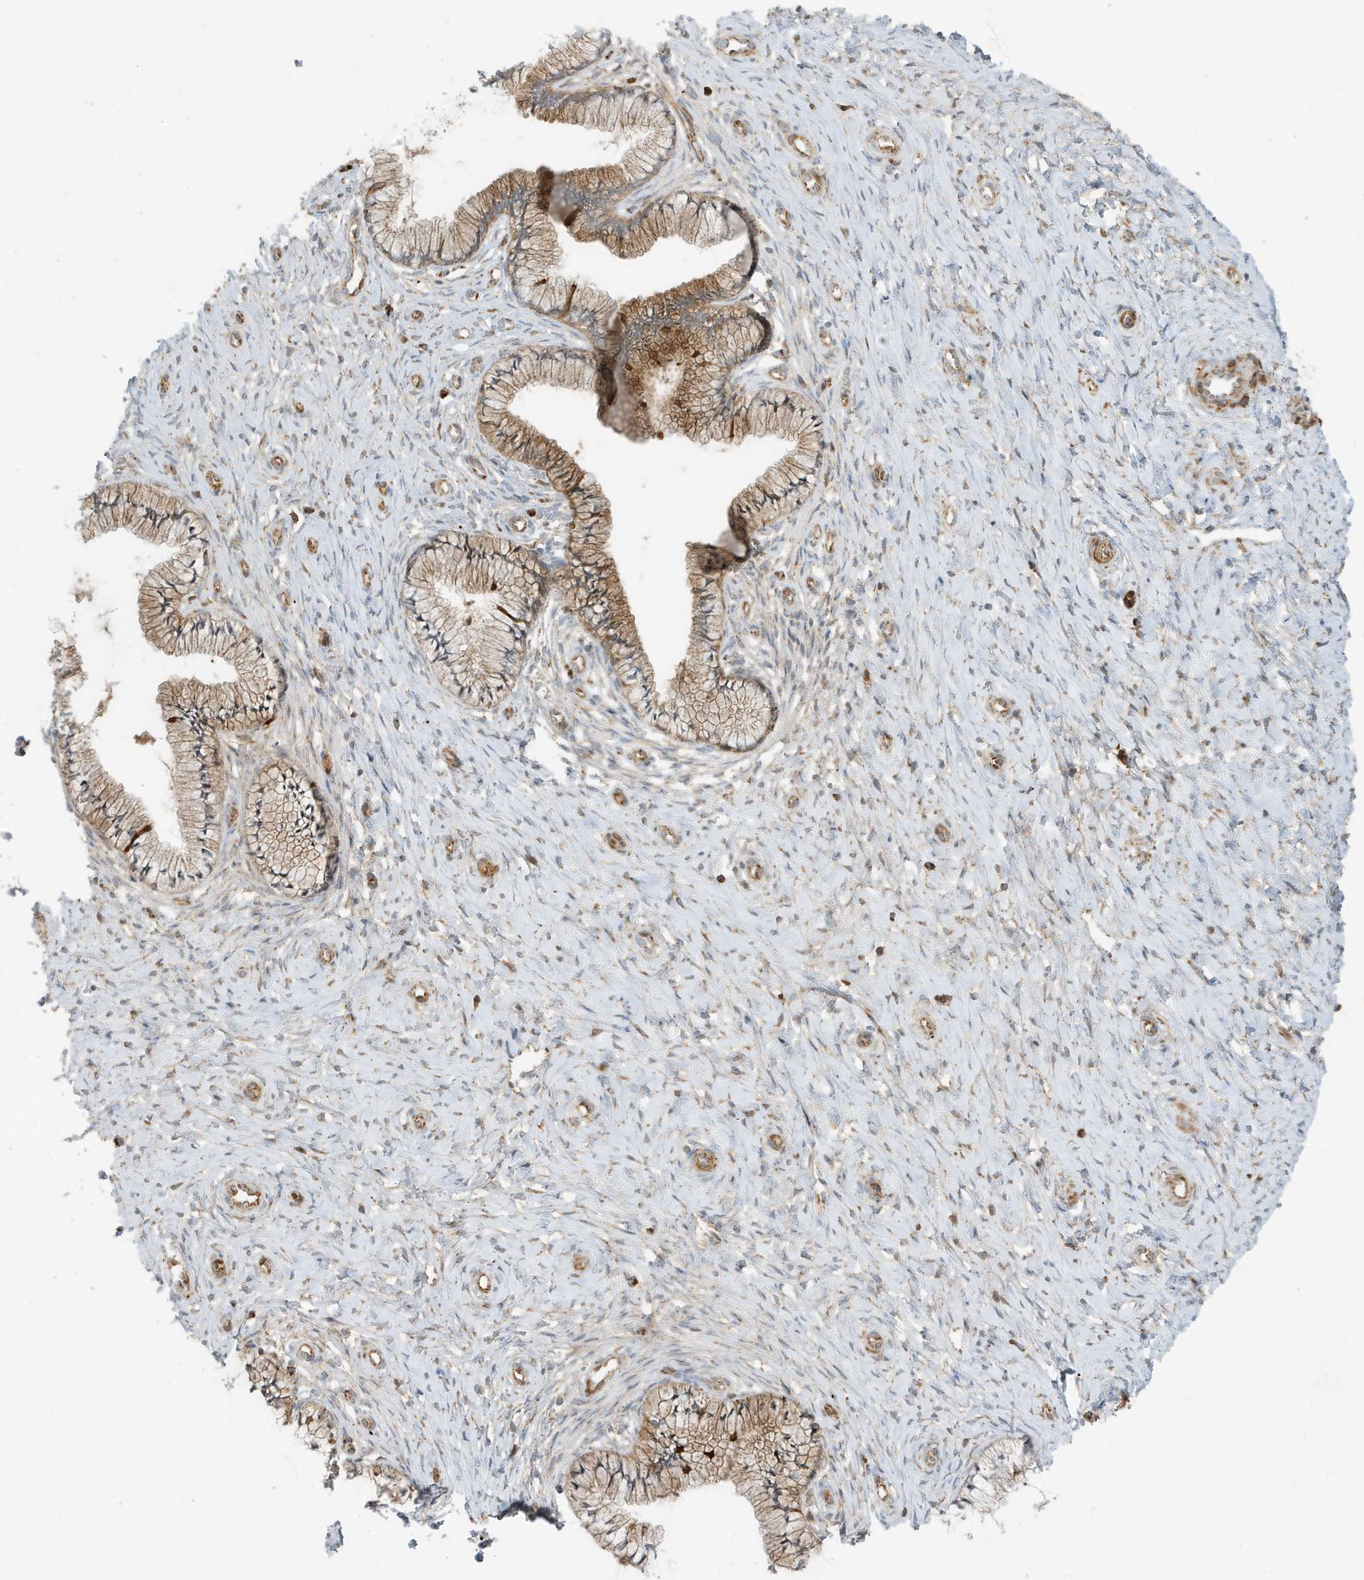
{"staining": {"intensity": "moderate", "quantity": ">75%", "location": "cytoplasmic/membranous"}, "tissue": "cervix", "cell_type": "Glandular cells", "image_type": "normal", "snomed": [{"axis": "morphology", "description": "Normal tissue, NOS"}, {"axis": "topography", "description": "Cervix"}], "caption": "Cervix stained for a protein shows moderate cytoplasmic/membranous positivity in glandular cells. Nuclei are stained in blue.", "gene": "IFT57", "patient": {"sex": "female", "age": 36}}